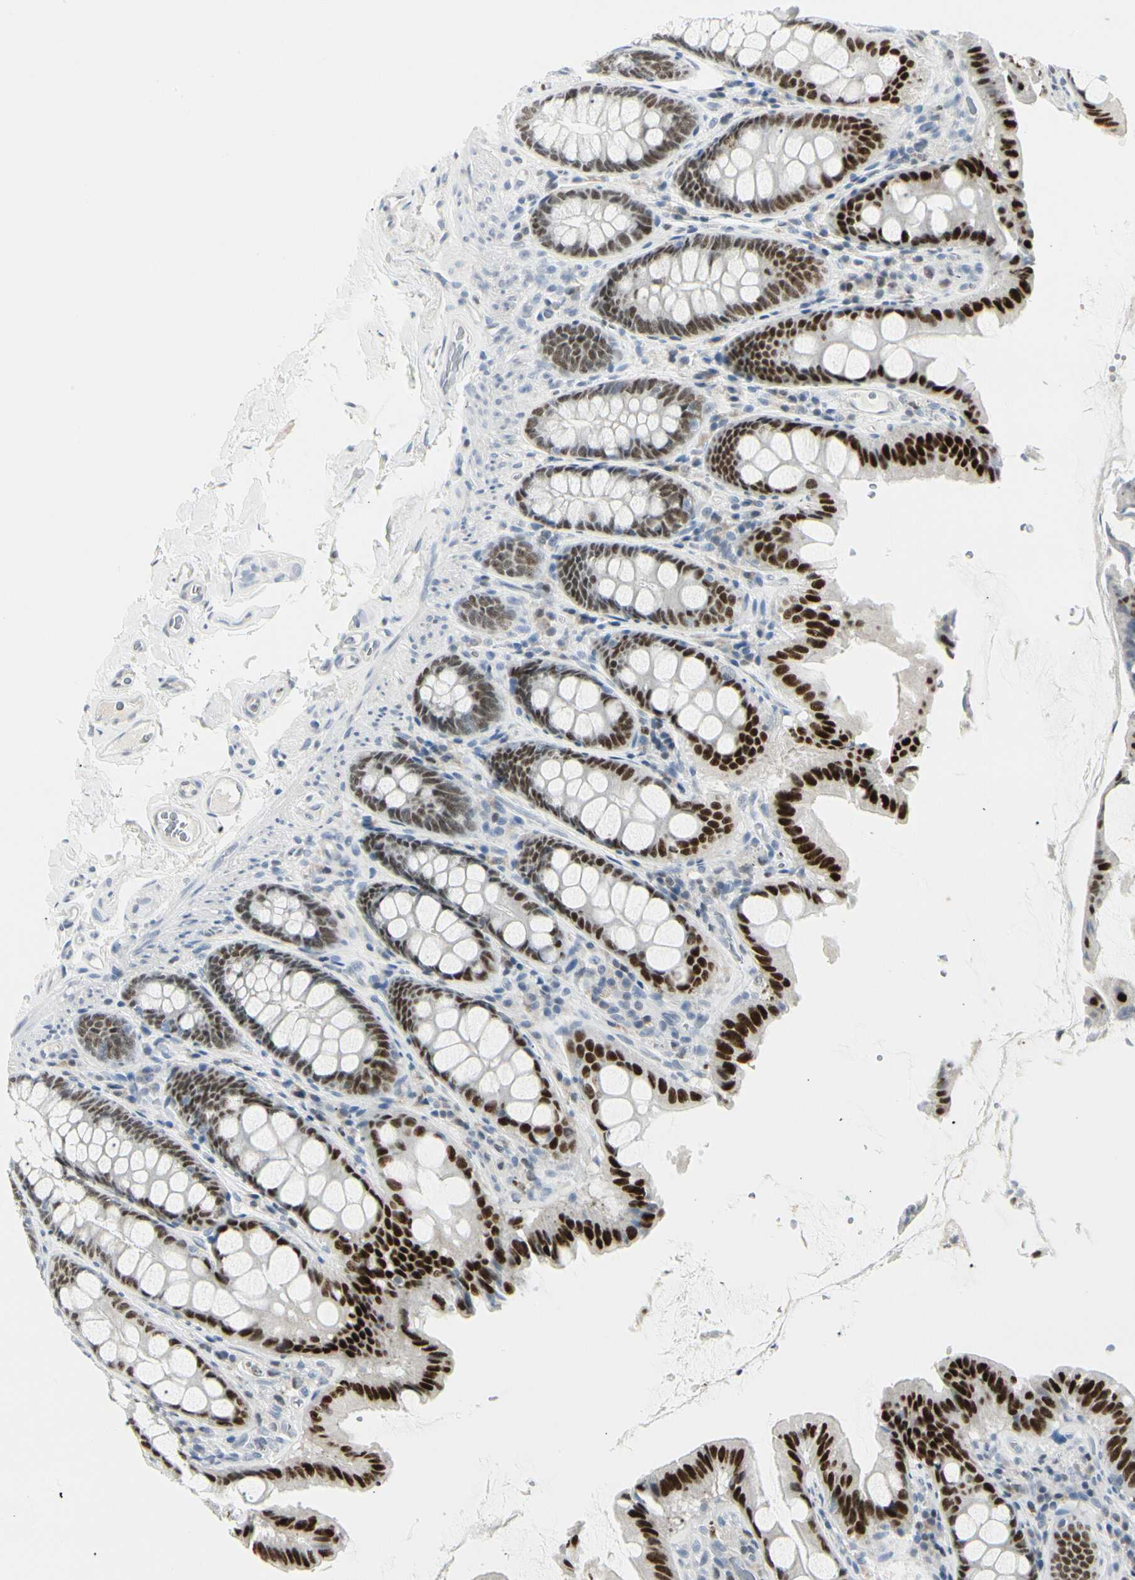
{"staining": {"intensity": "negative", "quantity": "none", "location": "none"}, "tissue": "colon", "cell_type": "Endothelial cells", "image_type": "normal", "snomed": [{"axis": "morphology", "description": "Normal tissue, NOS"}, {"axis": "topography", "description": "Colon"}], "caption": "Immunohistochemical staining of unremarkable colon displays no significant positivity in endothelial cells.", "gene": "ZBTB7B", "patient": {"sex": "female", "age": 61}}